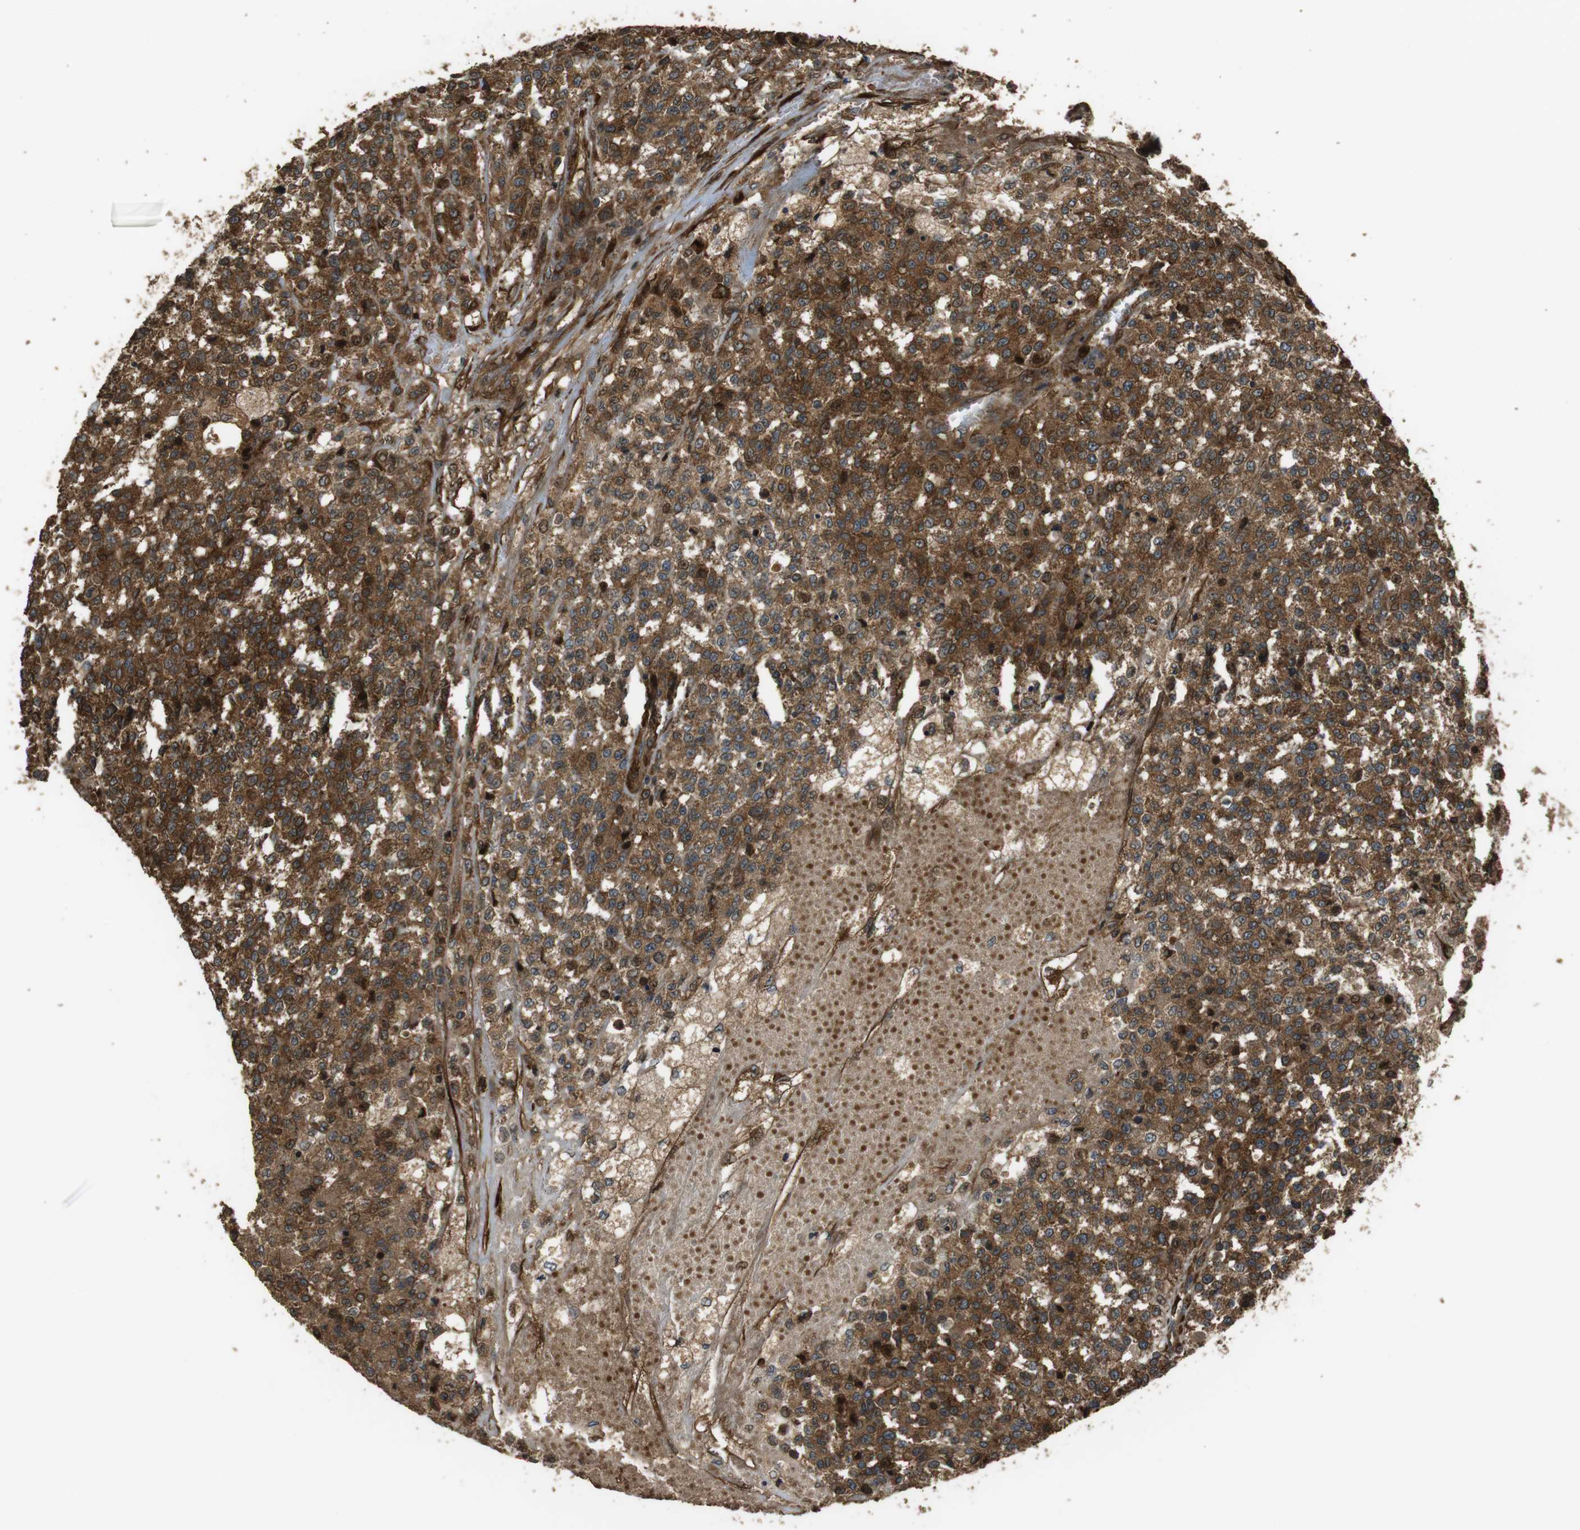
{"staining": {"intensity": "strong", "quantity": ">75%", "location": "cytoplasmic/membranous"}, "tissue": "testis cancer", "cell_type": "Tumor cells", "image_type": "cancer", "snomed": [{"axis": "morphology", "description": "Seminoma, NOS"}, {"axis": "topography", "description": "Testis"}], "caption": "Seminoma (testis) tissue shows strong cytoplasmic/membranous positivity in approximately >75% of tumor cells", "gene": "MSRB3", "patient": {"sex": "male", "age": 59}}